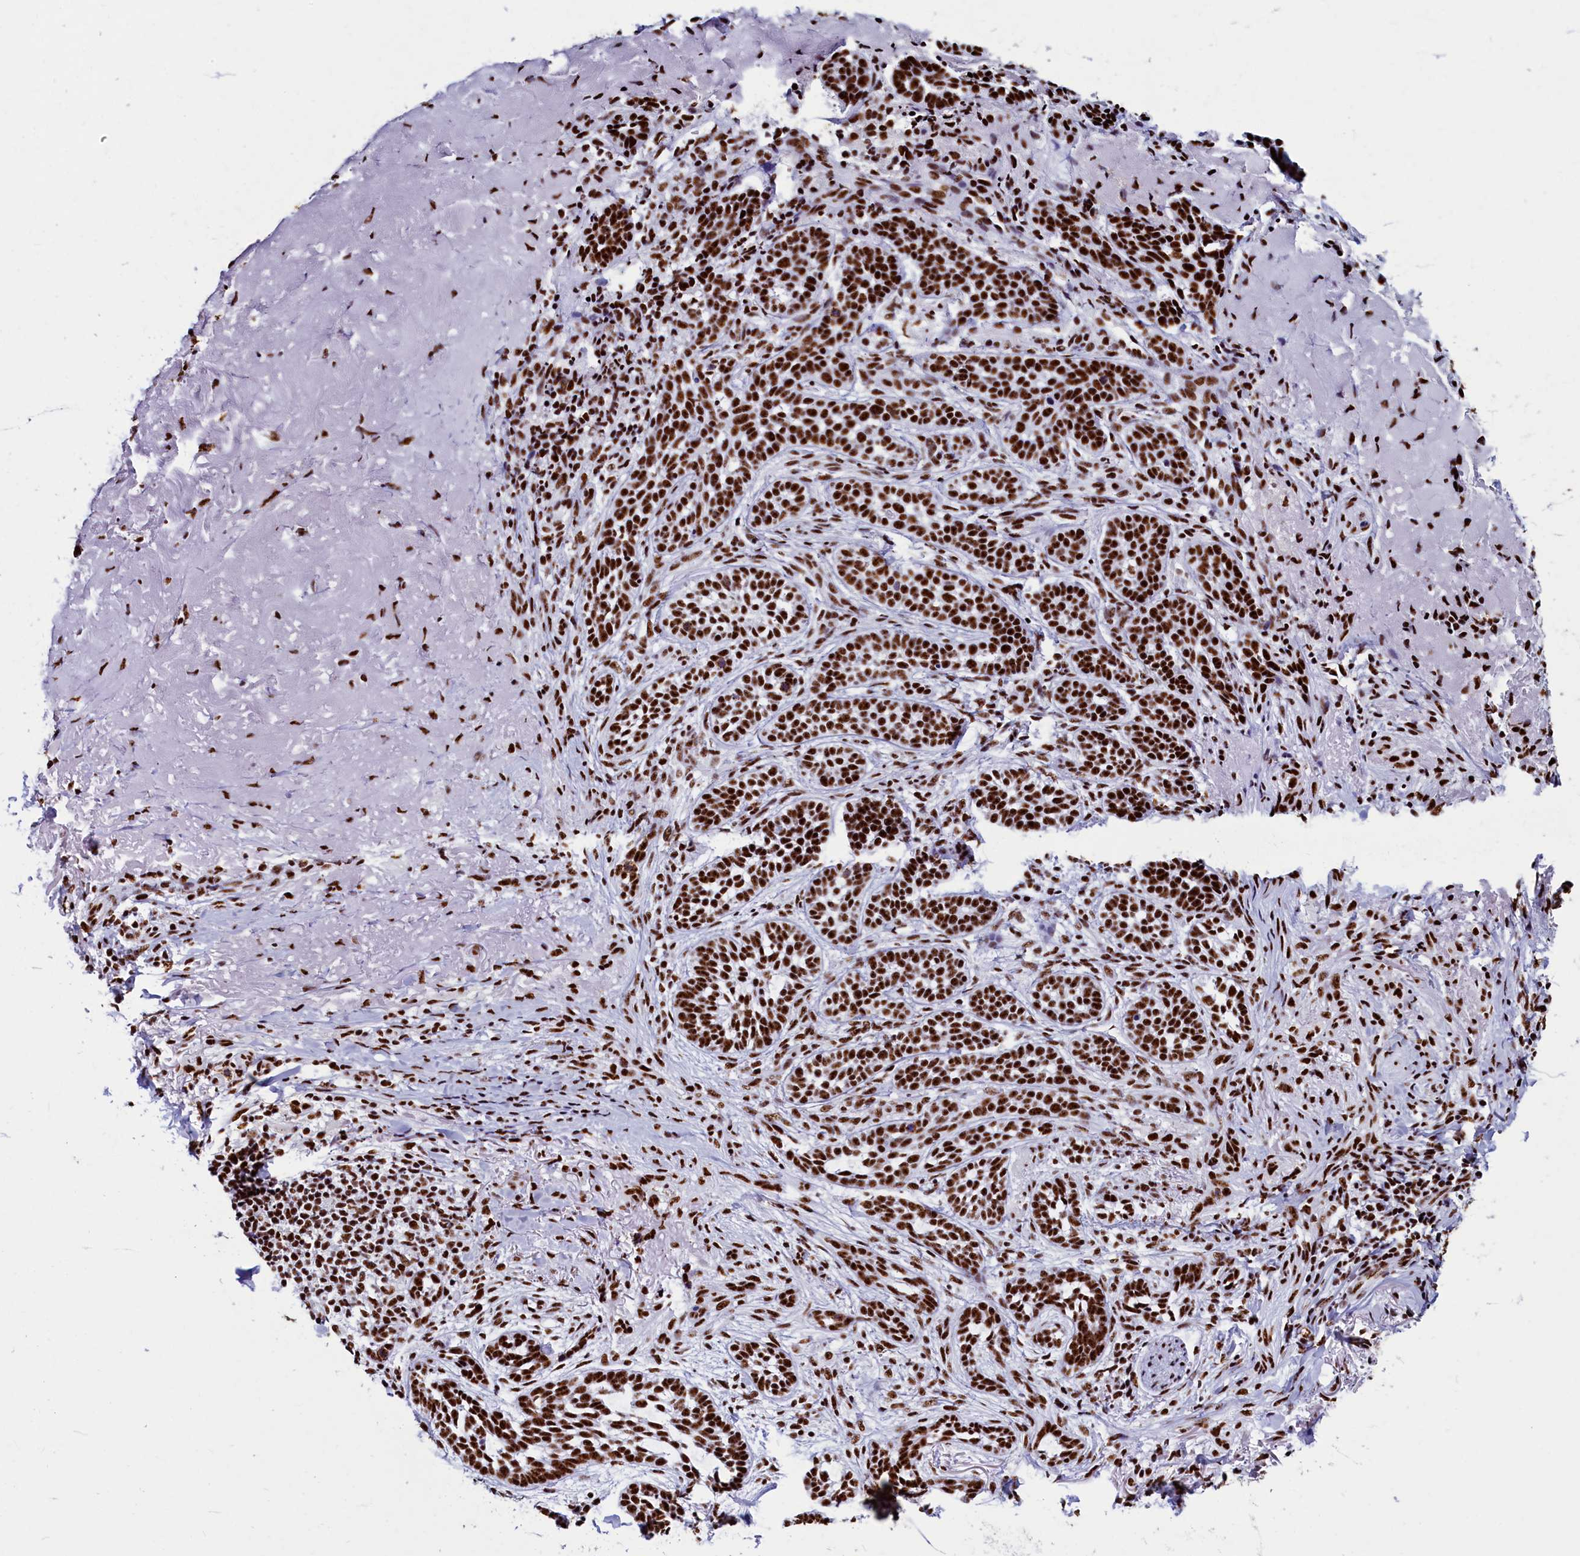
{"staining": {"intensity": "strong", "quantity": ">75%", "location": "nuclear"}, "tissue": "skin cancer", "cell_type": "Tumor cells", "image_type": "cancer", "snomed": [{"axis": "morphology", "description": "Basal cell carcinoma"}, {"axis": "topography", "description": "Skin"}], "caption": "Immunohistochemistry micrograph of human skin cancer (basal cell carcinoma) stained for a protein (brown), which demonstrates high levels of strong nuclear expression in about >75% of tumor cells.", "gene": "SRRM2", "patient": {"sex": "male", "age": 71}}